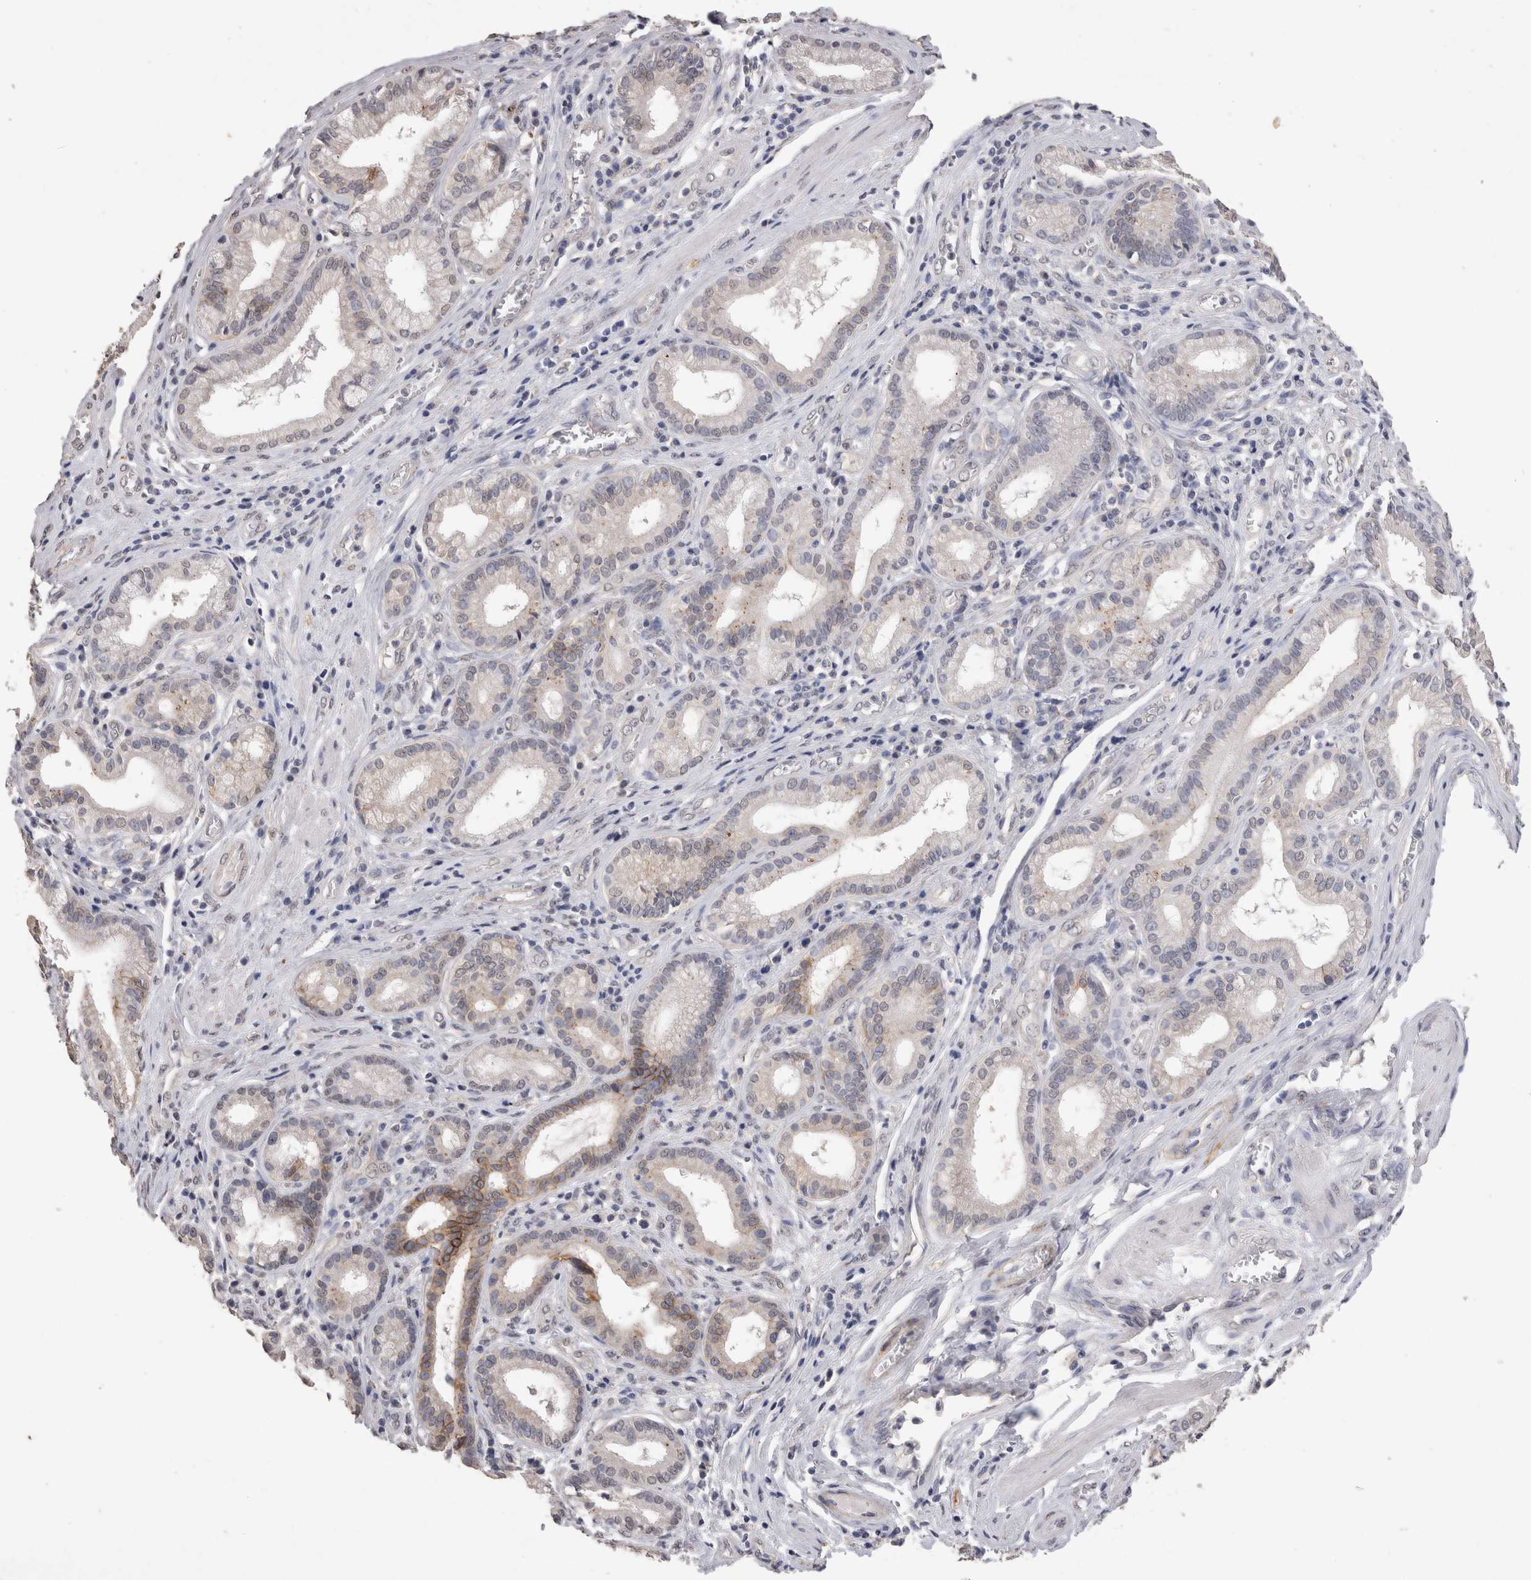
{"staining": {"intensity": "moderate", "quantity": "<25%", "location": "cytoplasmic/membranous"}, "tissue": "pancreatic cancer", "cell_type": "Tumor cells", "image_type": "cancer", "snomed": [{"axis": "morphology", "description": "Adenocarcinoma, NOS"}, {"axis": "topography", "description": "Pancreas"}], "caption": "Moderate cytoplasmic/membranous expression is present in about <25% of tumor cells in pancreatic cancer (adenocarcinoma).", "gene": "CDH6", "patient": {"sex": "female", "age": 75}}